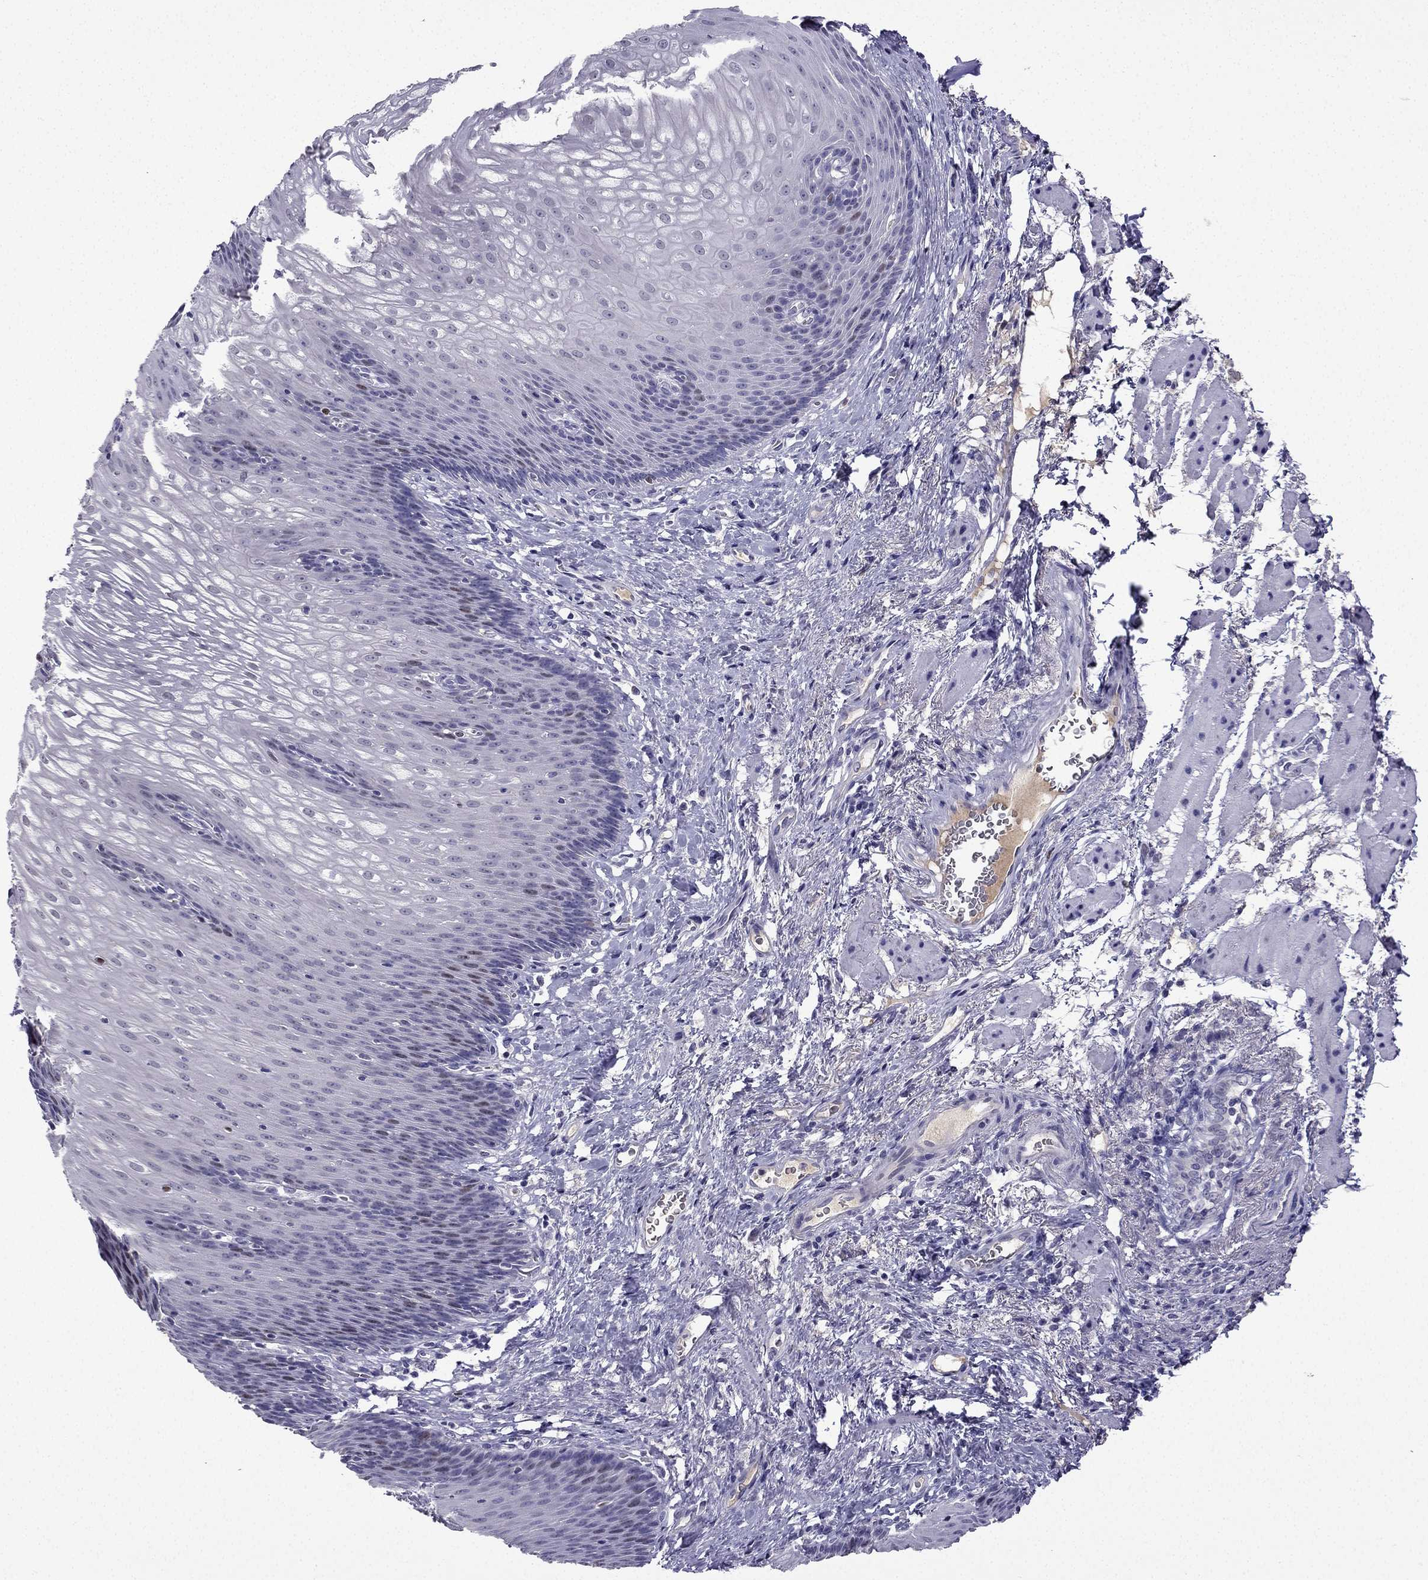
{"staining": {"intensity": "weak", "quantity": "<25%", "location": "nuclear"}, "tissue": "esophagus", "cell_type": "Squamous epithelial cells", "image_type": "normal", "snomed": [{"axis": "morphology", "description": "Normal tissue, NOS"}, {"axis": "topography", "description": "Esophagus"}], "caption": "Immunohistochemical staining of unremarkable esophagus reveals no significant positivity in squamous epithelial cells.", "gene": "UHRF1", "patient": {"sex": "male", "age": 76}}